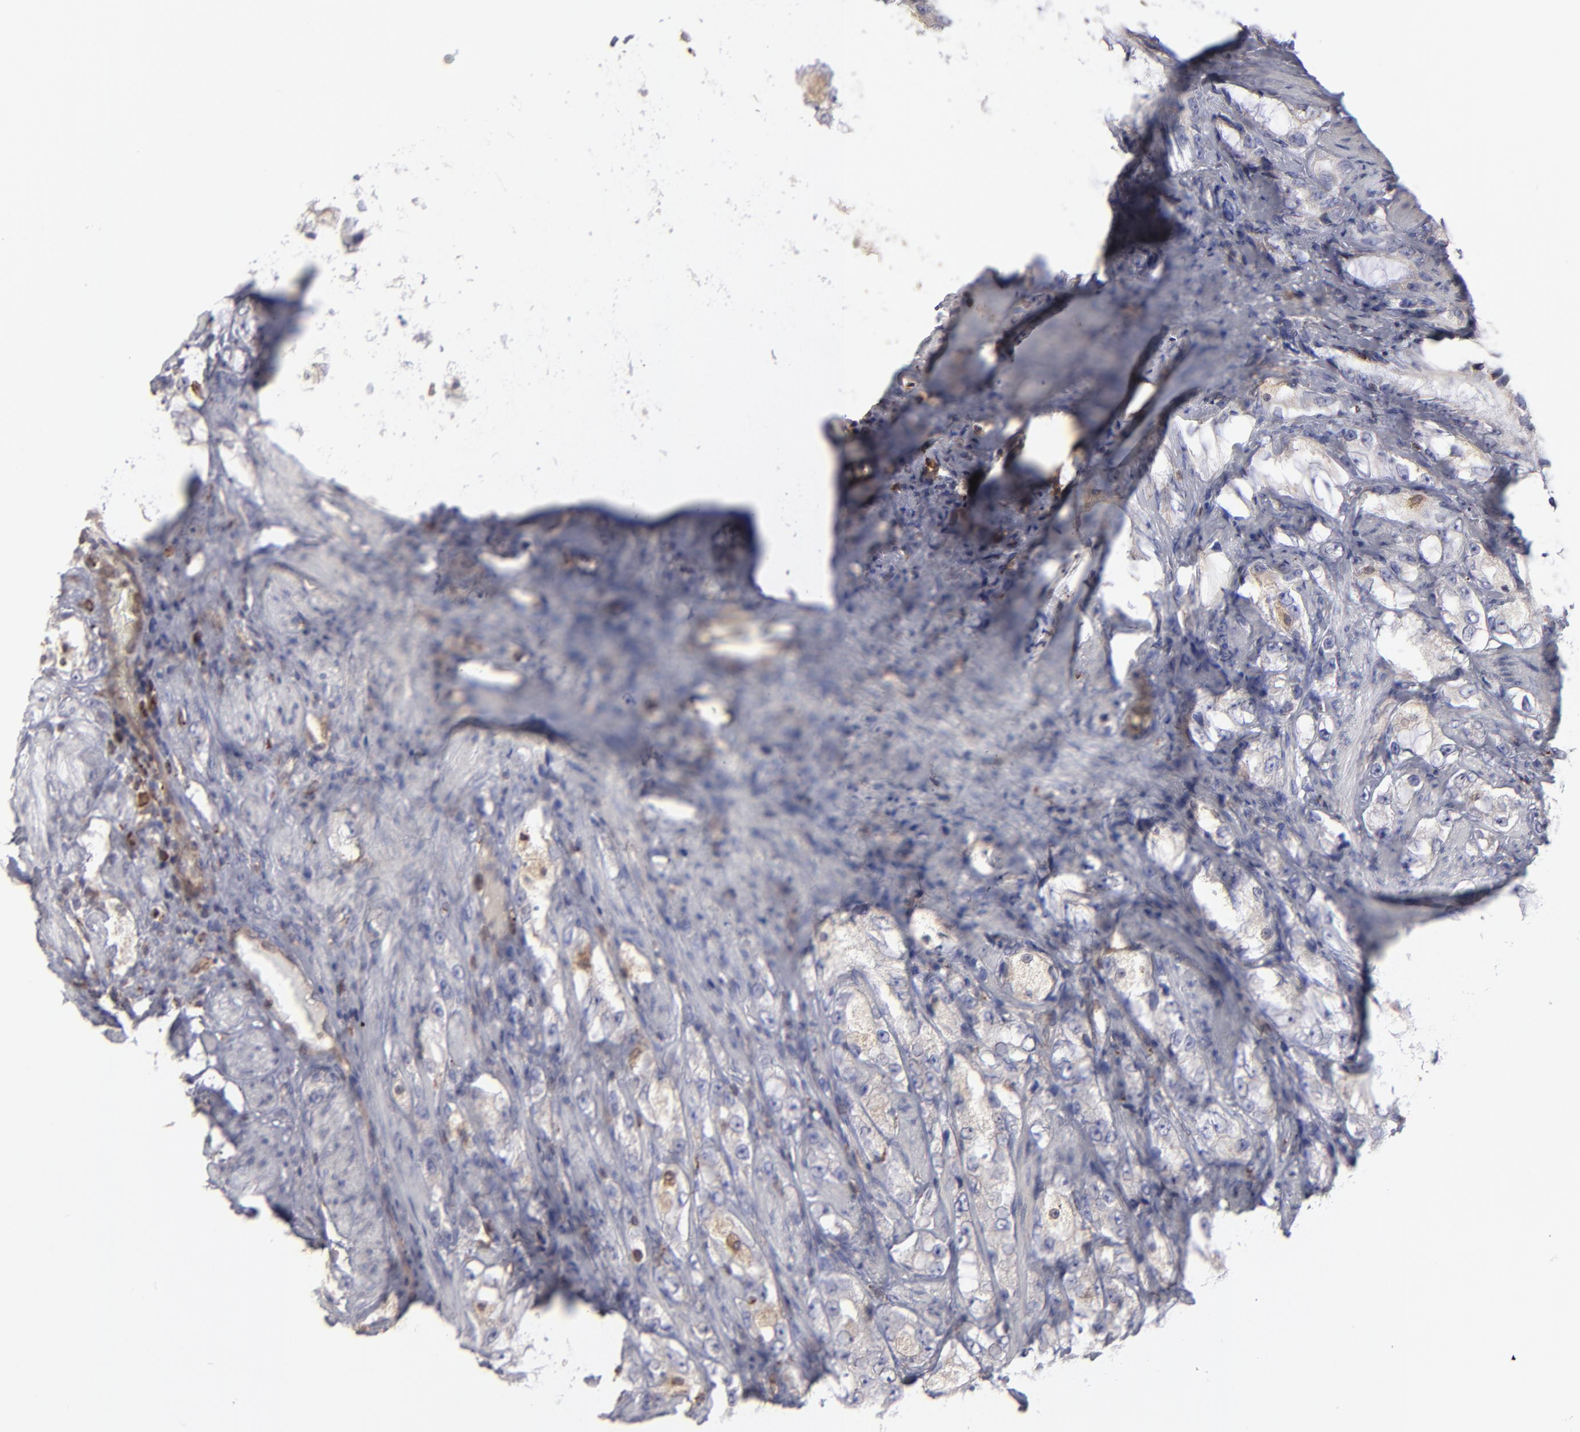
{"staining": {"intensity": "weak", "quantity": "<25%", "location": "cytoplasmic/membranous"}, "tissue": "prostate cancer", "cell_type": "Tumor cells", "image_type": "cancer", "snomed": [{"axis": "morphology", "description": "Adenocarcinoma, High grade"}, {"axis": "topography", "description": "Prostate"}], "caption": "High magnification brightfield microscopy of prostate adenocarcinoma (high-grade) stained with DAB (brown) and counterstained with hematoxylin (blue): tumor cells show no significant expression. The staining is performed using DAB brown chromogen with nuclei counter-stained in using hematoxylin.", "gene": "TMX1", "patient": {"sex": "male", "age": 63}}